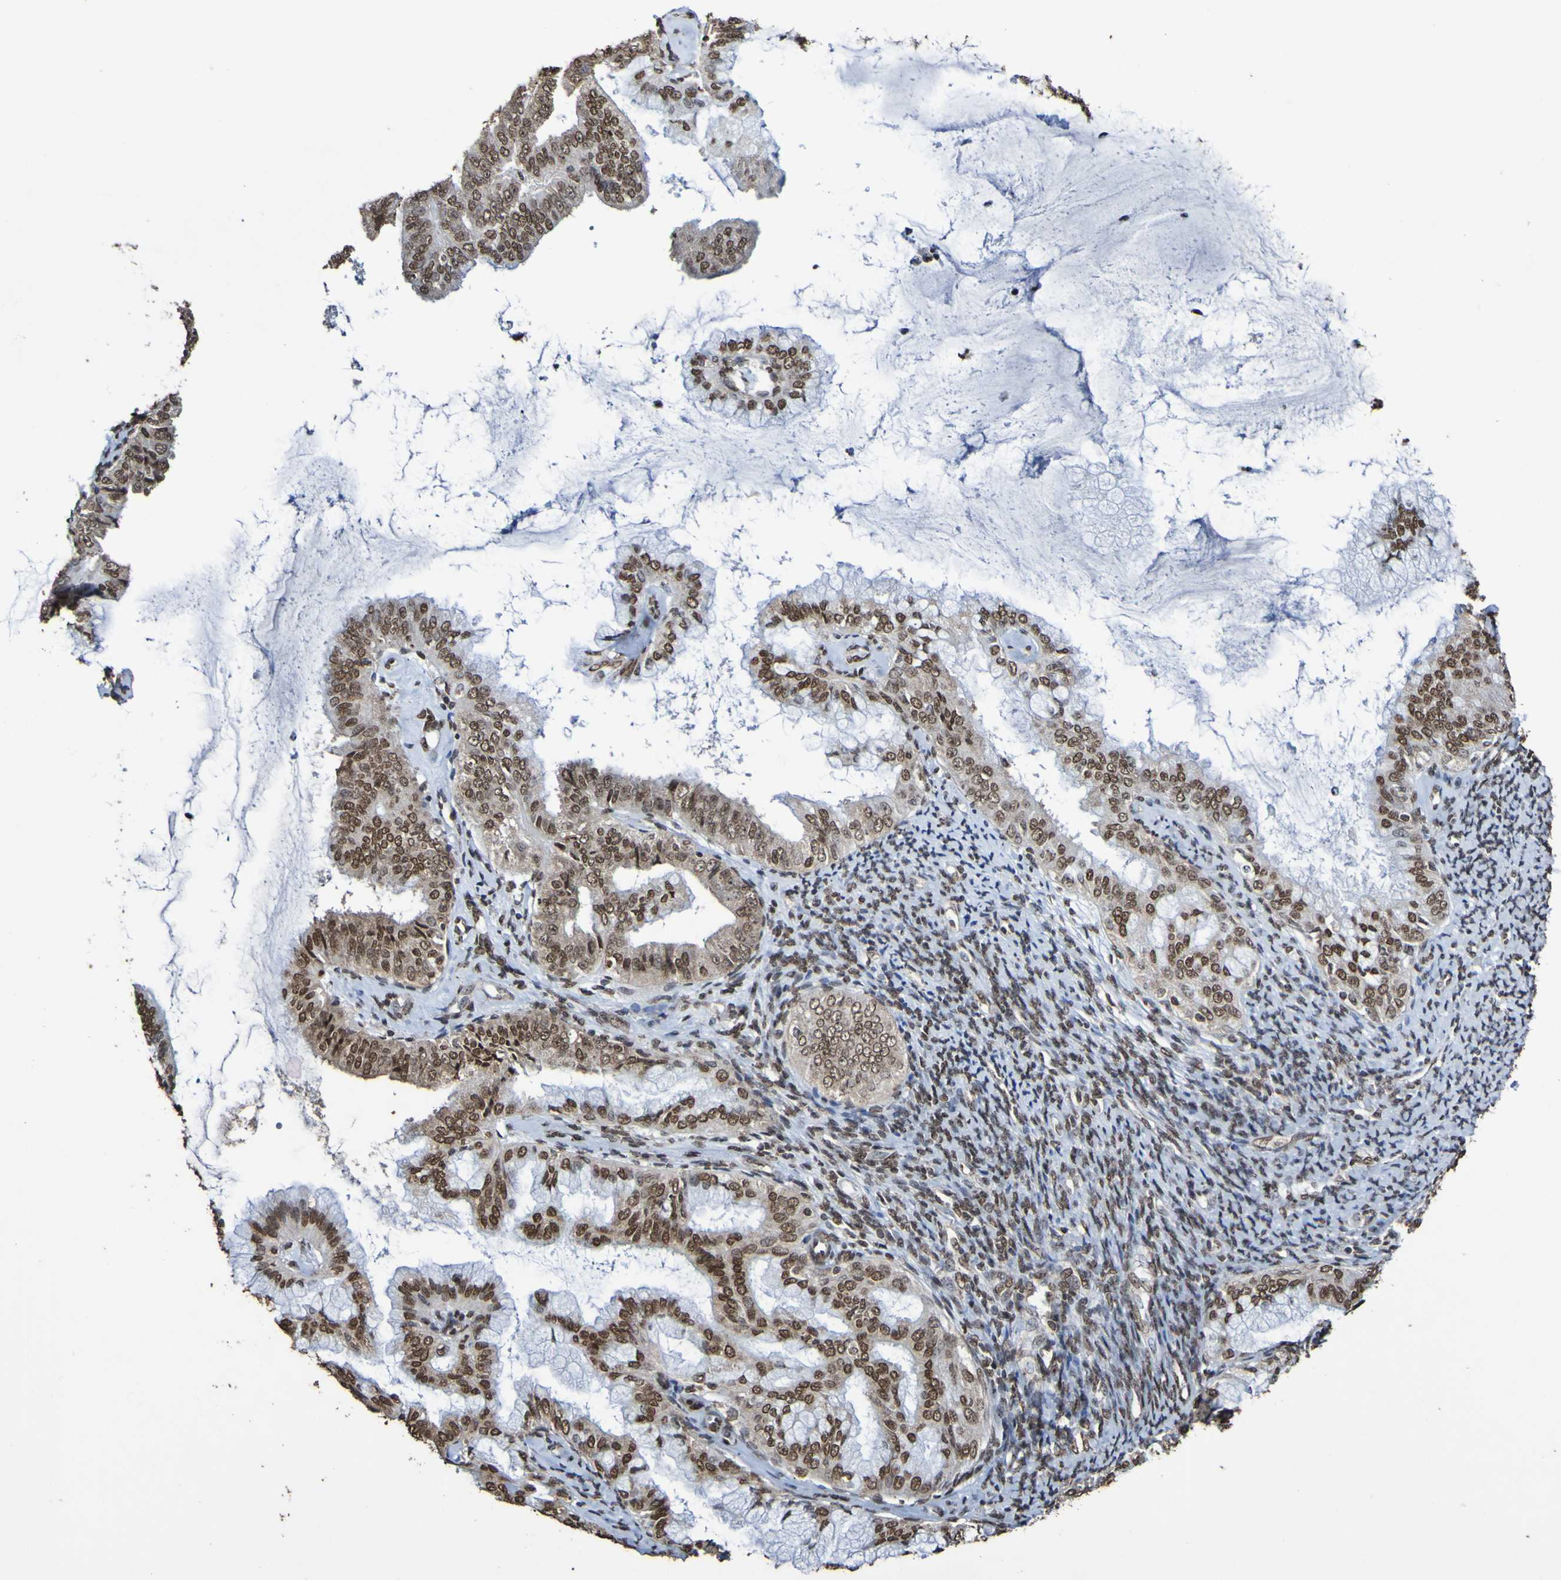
{"staining": {"intensity": "moderate", "quantity": ">75%", "location": "nuclear"}, "tissue": "endometrial cancer", "cell_type": "Tumor cells", "image_type": "cancer", "snomed": [{"axis": "morphology", "description": "Adenocarcinoma, NOS"}, {"axis": "topography", "description": "Endometrium"}], "caption": "Immunohistochemical staining of endometrial cancer (adenocarcinoma) reveals medium levels of moderate nuclear expression in about >75% of tumor cells.", "gene": "GFI1", "patient": {"sex": "female", "age": 63}}